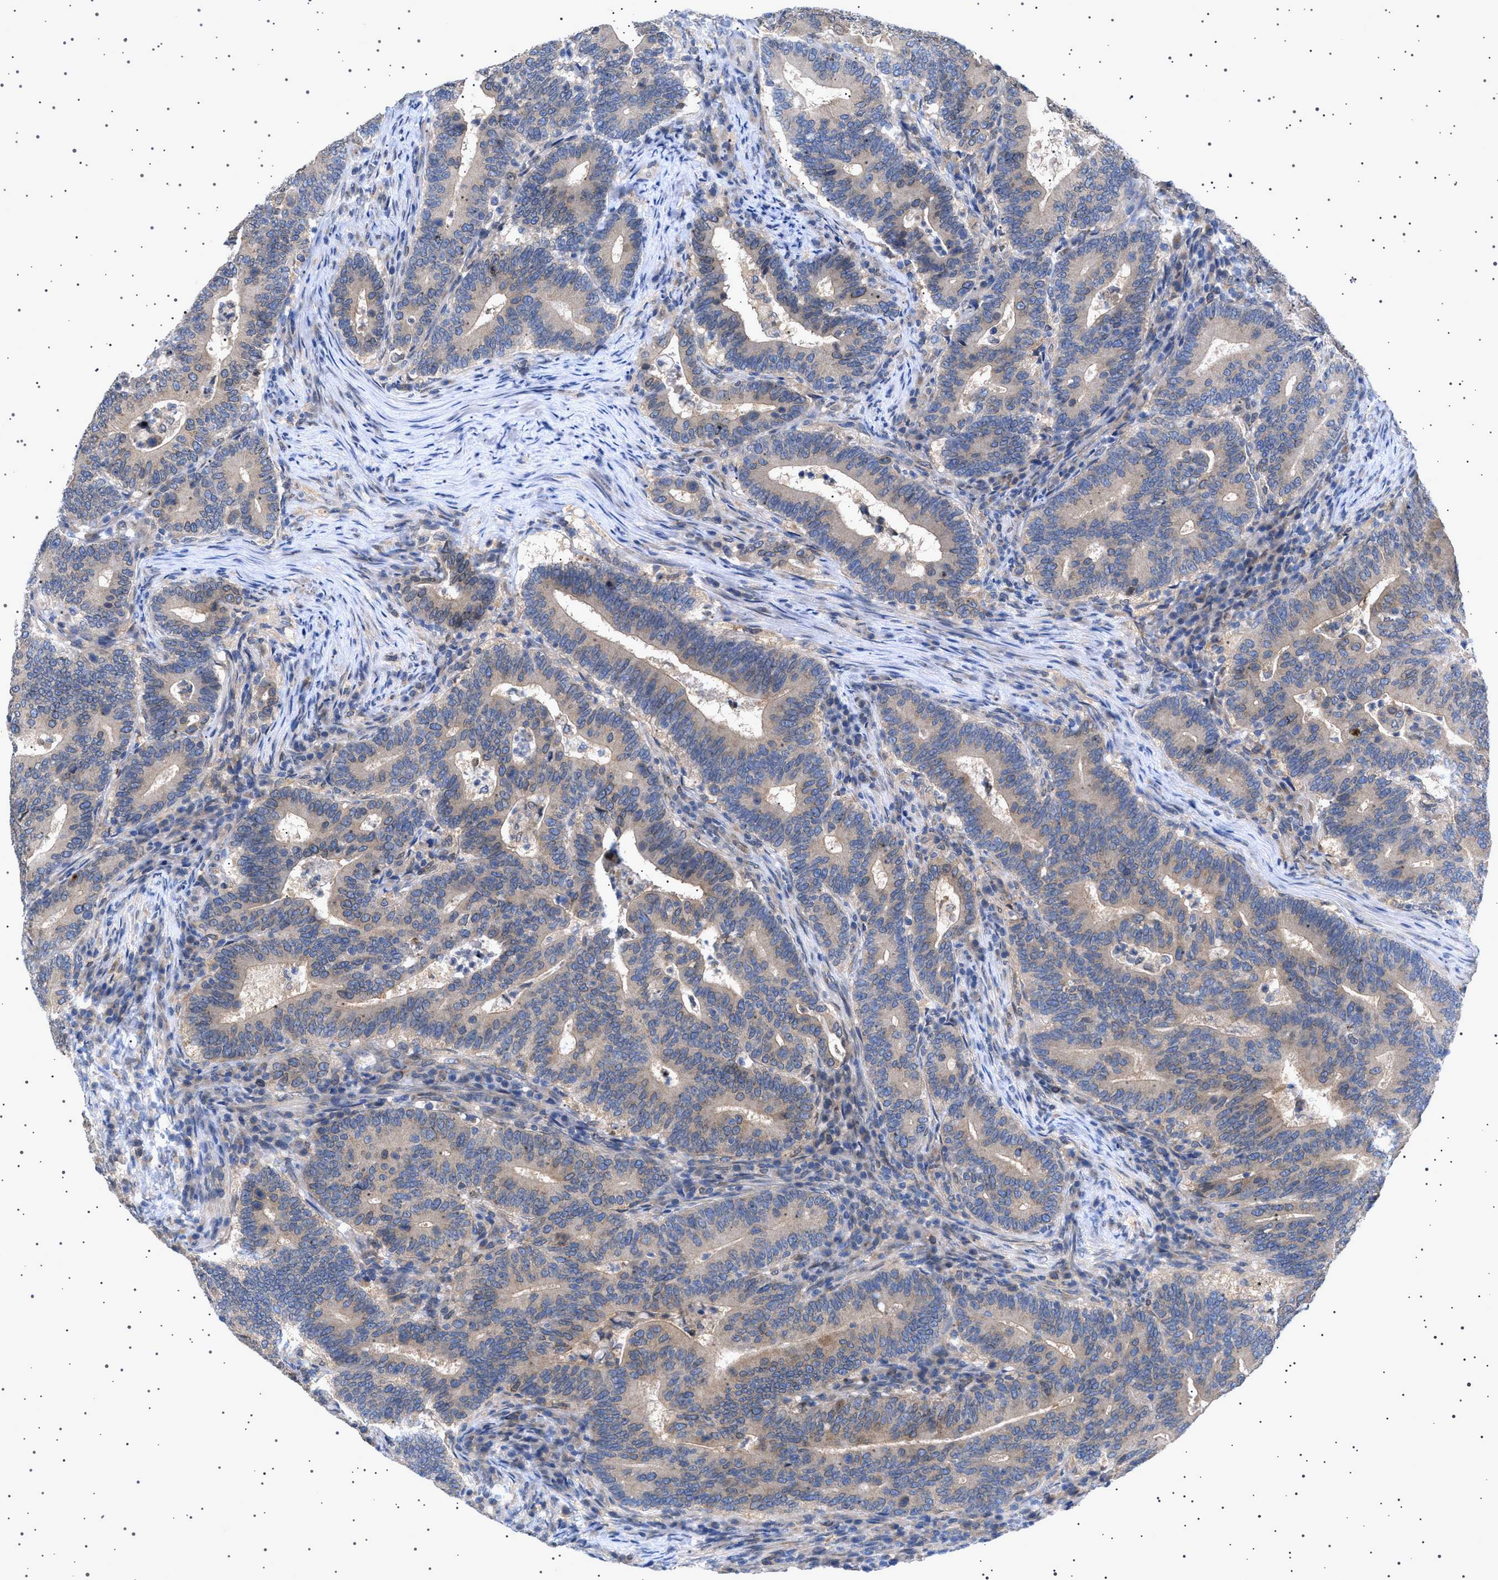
{"staining": {"intensity": "moderate", "quantity": "25%-75%", "location": "cytoplasmic/membranous"}, "tissue": "colorectal cancer", "cell_type": "Tumor cells", "image_type": "cancer", "snomed": [{"axis": "morphology", "description": "Adenocarcinoma, NOS"}, {"axis": "topography", "description": "Colon"}], "caption": "A high-resolution photomicrograph shows immunohistochemistry staining of adenocarcinoma (colorectal), which reveals moderate cytoplasmic/membranous expression in approximately 25%-75% of tumor cells. Immunohistochemistry stains the protein in brown and the nuclei are stained blue.", "gene": "NUP93", "patient": {"sex": "female", "age": 66}}